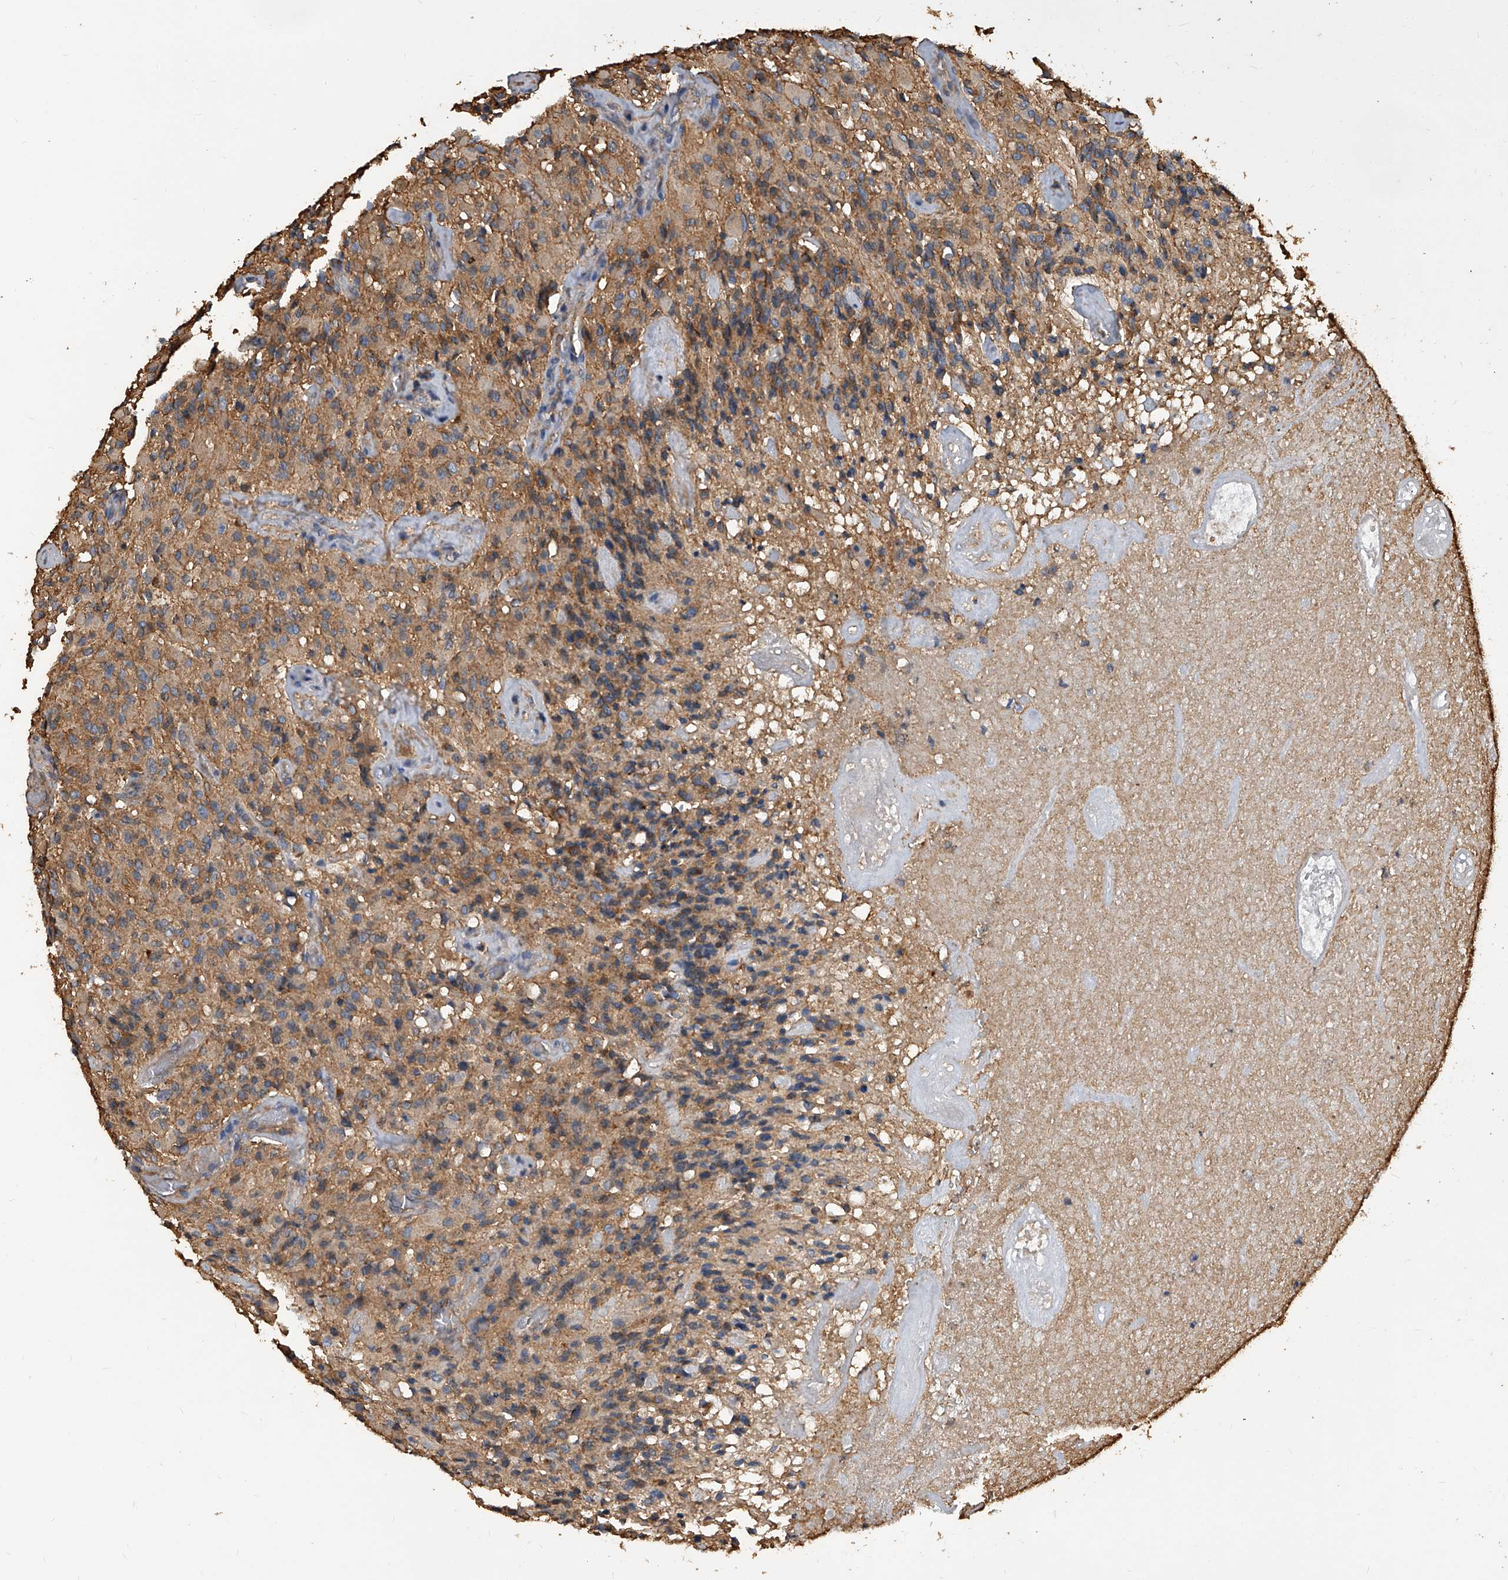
{"staining": {"intensity": "weak", "quantity": "25%-75%", "location": "cytoplasmic/membranous"}, "tissue": "glioma", "cell_type": "Tumor cells", "image_type": "cancer", "snomed": [{"axis": "morphology", "description": "Glioma, malignant, High grade"}, {"axis": "topography", "description": "Brain"}], "caption": "Protein expression analysis of human glioma reveals weak cytoplasmic/membranous expression in approximately 25%-75% of tumor cells. The staining is performed using DAB (3,3'-diaminobenzidine) brown chromogen to label protein expression. The nuclei are counter-stained blue using hematoxylin.", "gene": "ATG5", "patient": {"sex": "male", "age": 71}}